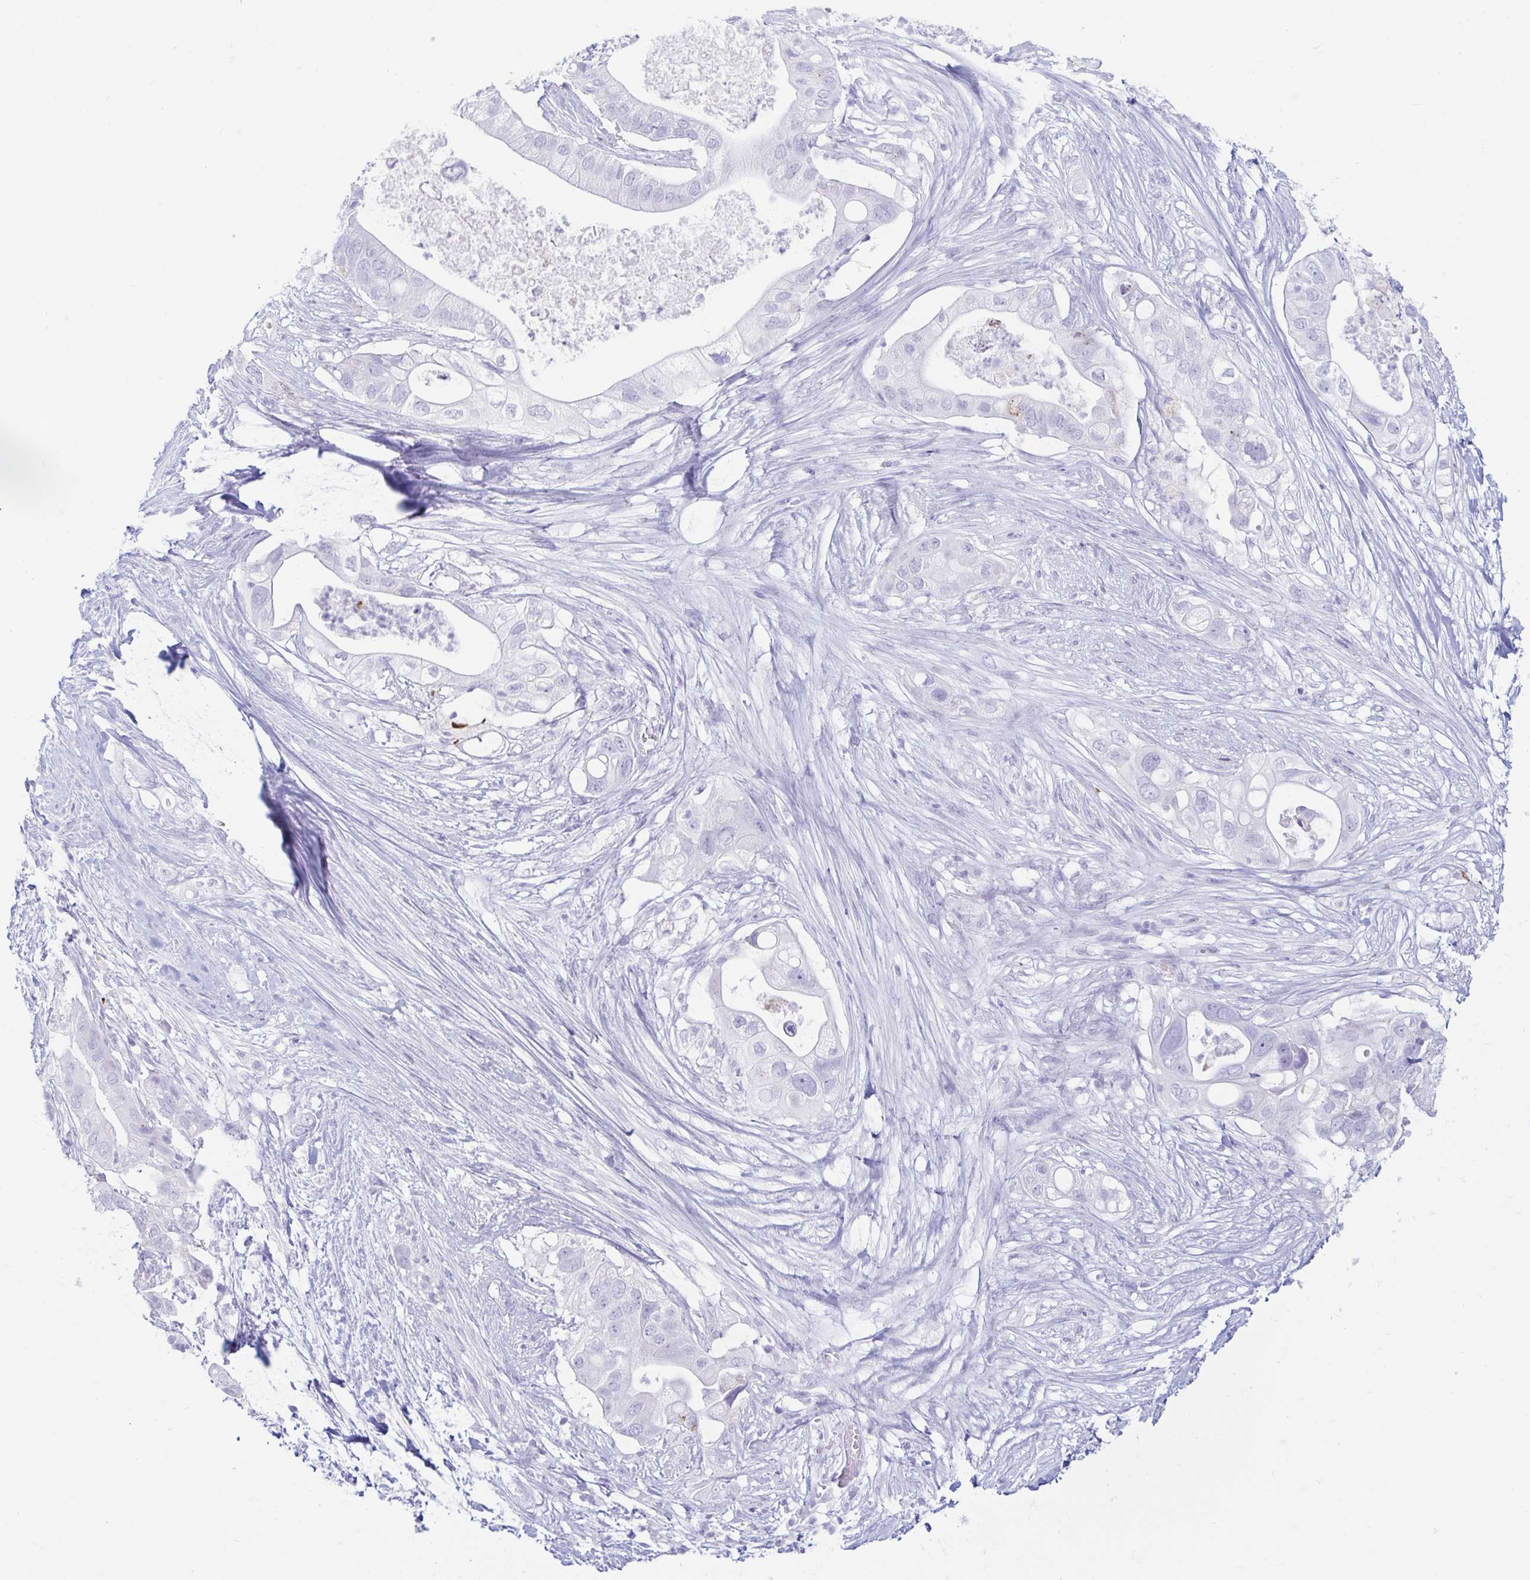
{"staining": {"intensity": "negative", "quantity": "none", "location": "none"}, "tissue": "pancreatic cancer", "cell_type": "Tumor cells", "image_type": "cancer", "snomed": [{"axis": "morphology", "description": "Adenocarcinoma, NOS"}, {"axis": "topography", "description": "Pancreas"}], "caption": "Tumor cells show no significant protein expression in adenocarcinoma (pancreatic).", "gene": "ERICH6", "patient": {"sex": "female", "age": 72}}